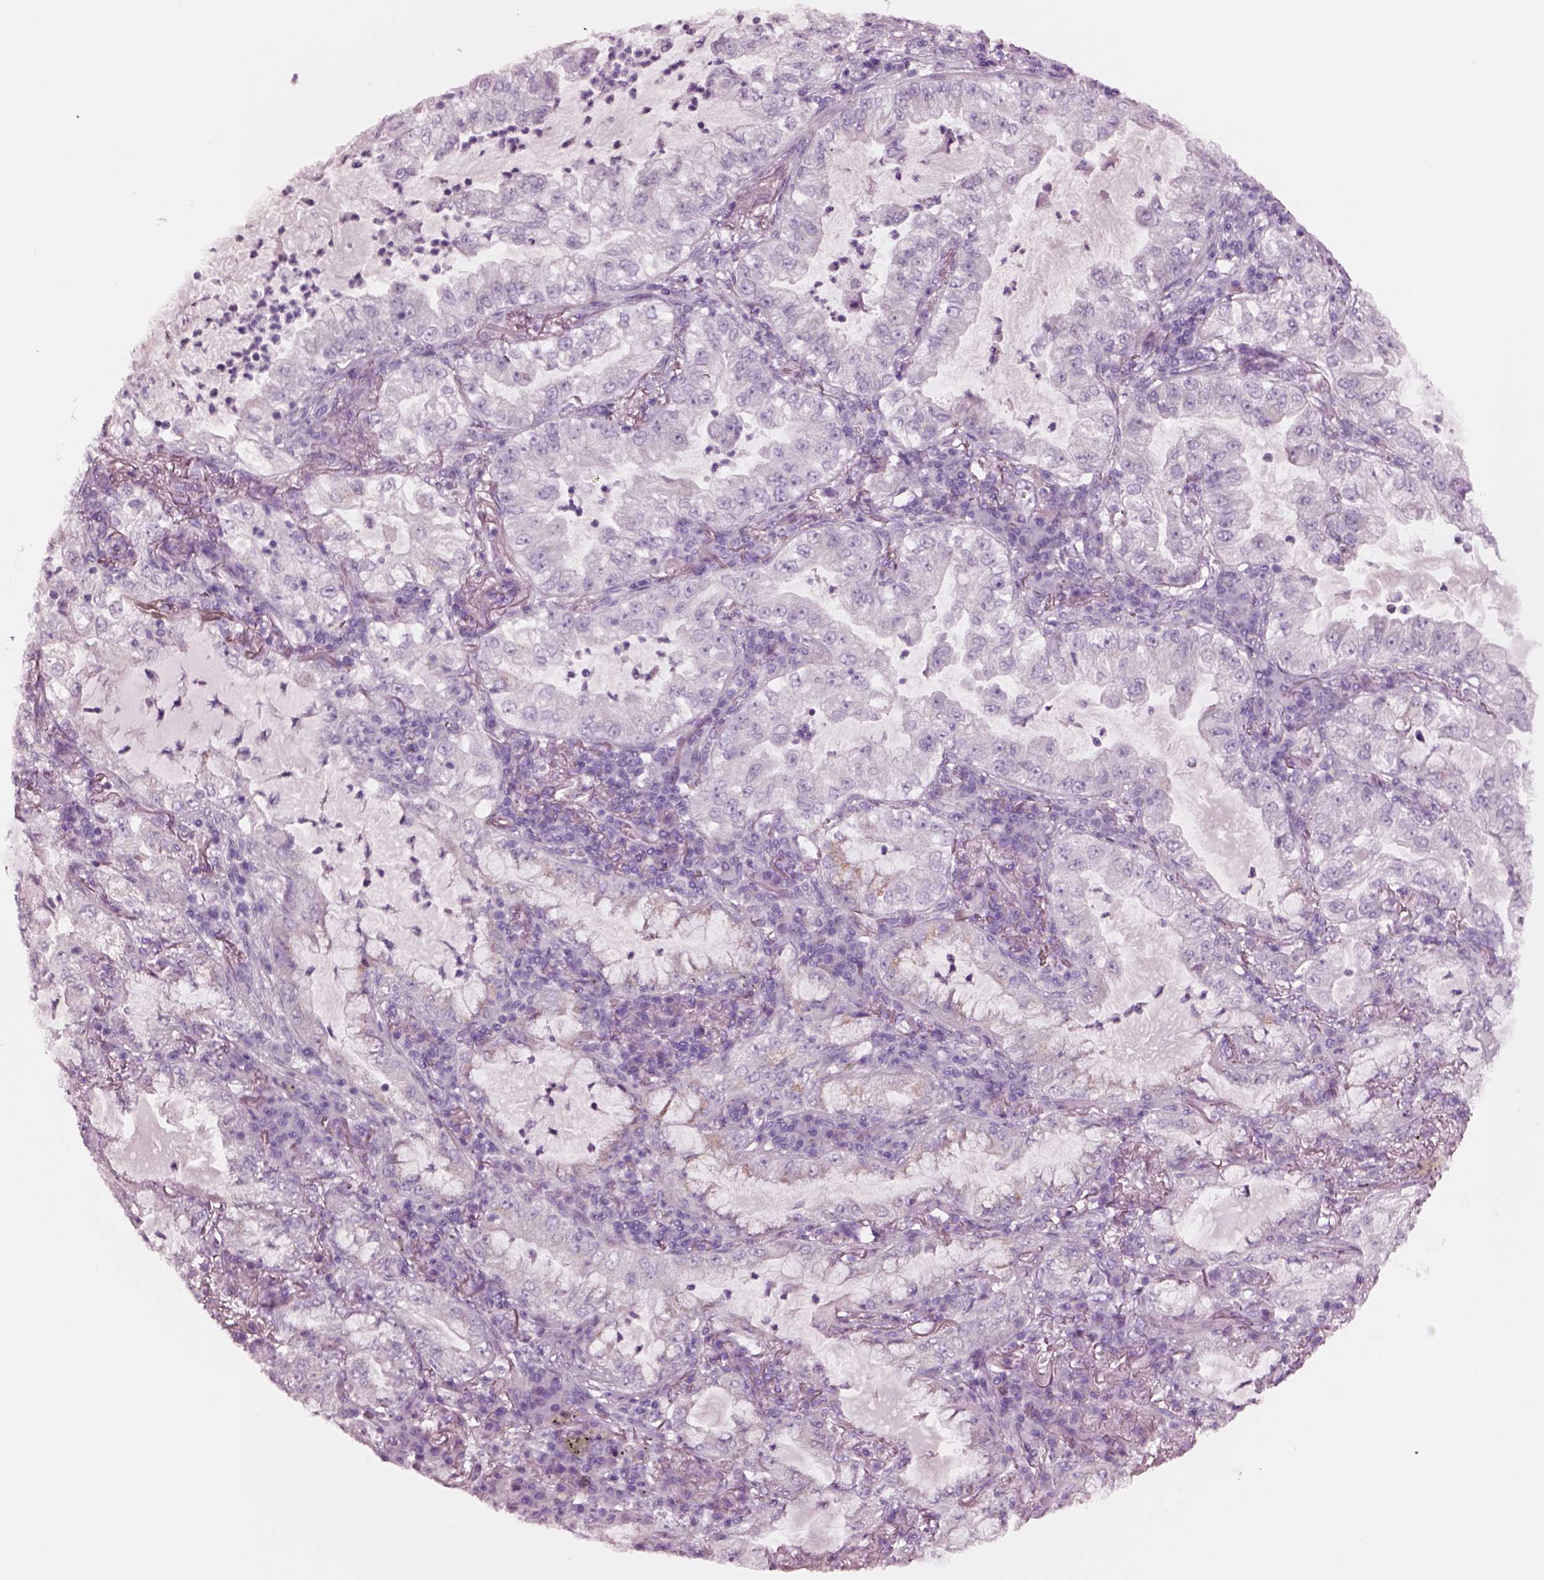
{"staining": {"intensity": "negative", "quantity": "none", "location": "none"}, "tissue": "lung cancer", "cell_type": "Tumor cells", "image_type": "cancer", "snomed": [{"axis": "morphology", "description": "Adenocarcinoma, NOS"}, {"axis": "topography", "description": "Lung"}], "caption": "Photomicrograph shows no significant protein staining in tumor cells of lung adenocarcinoma.", "gene": "NMRK2", "patient": {"sex": "female", "age": 73}}